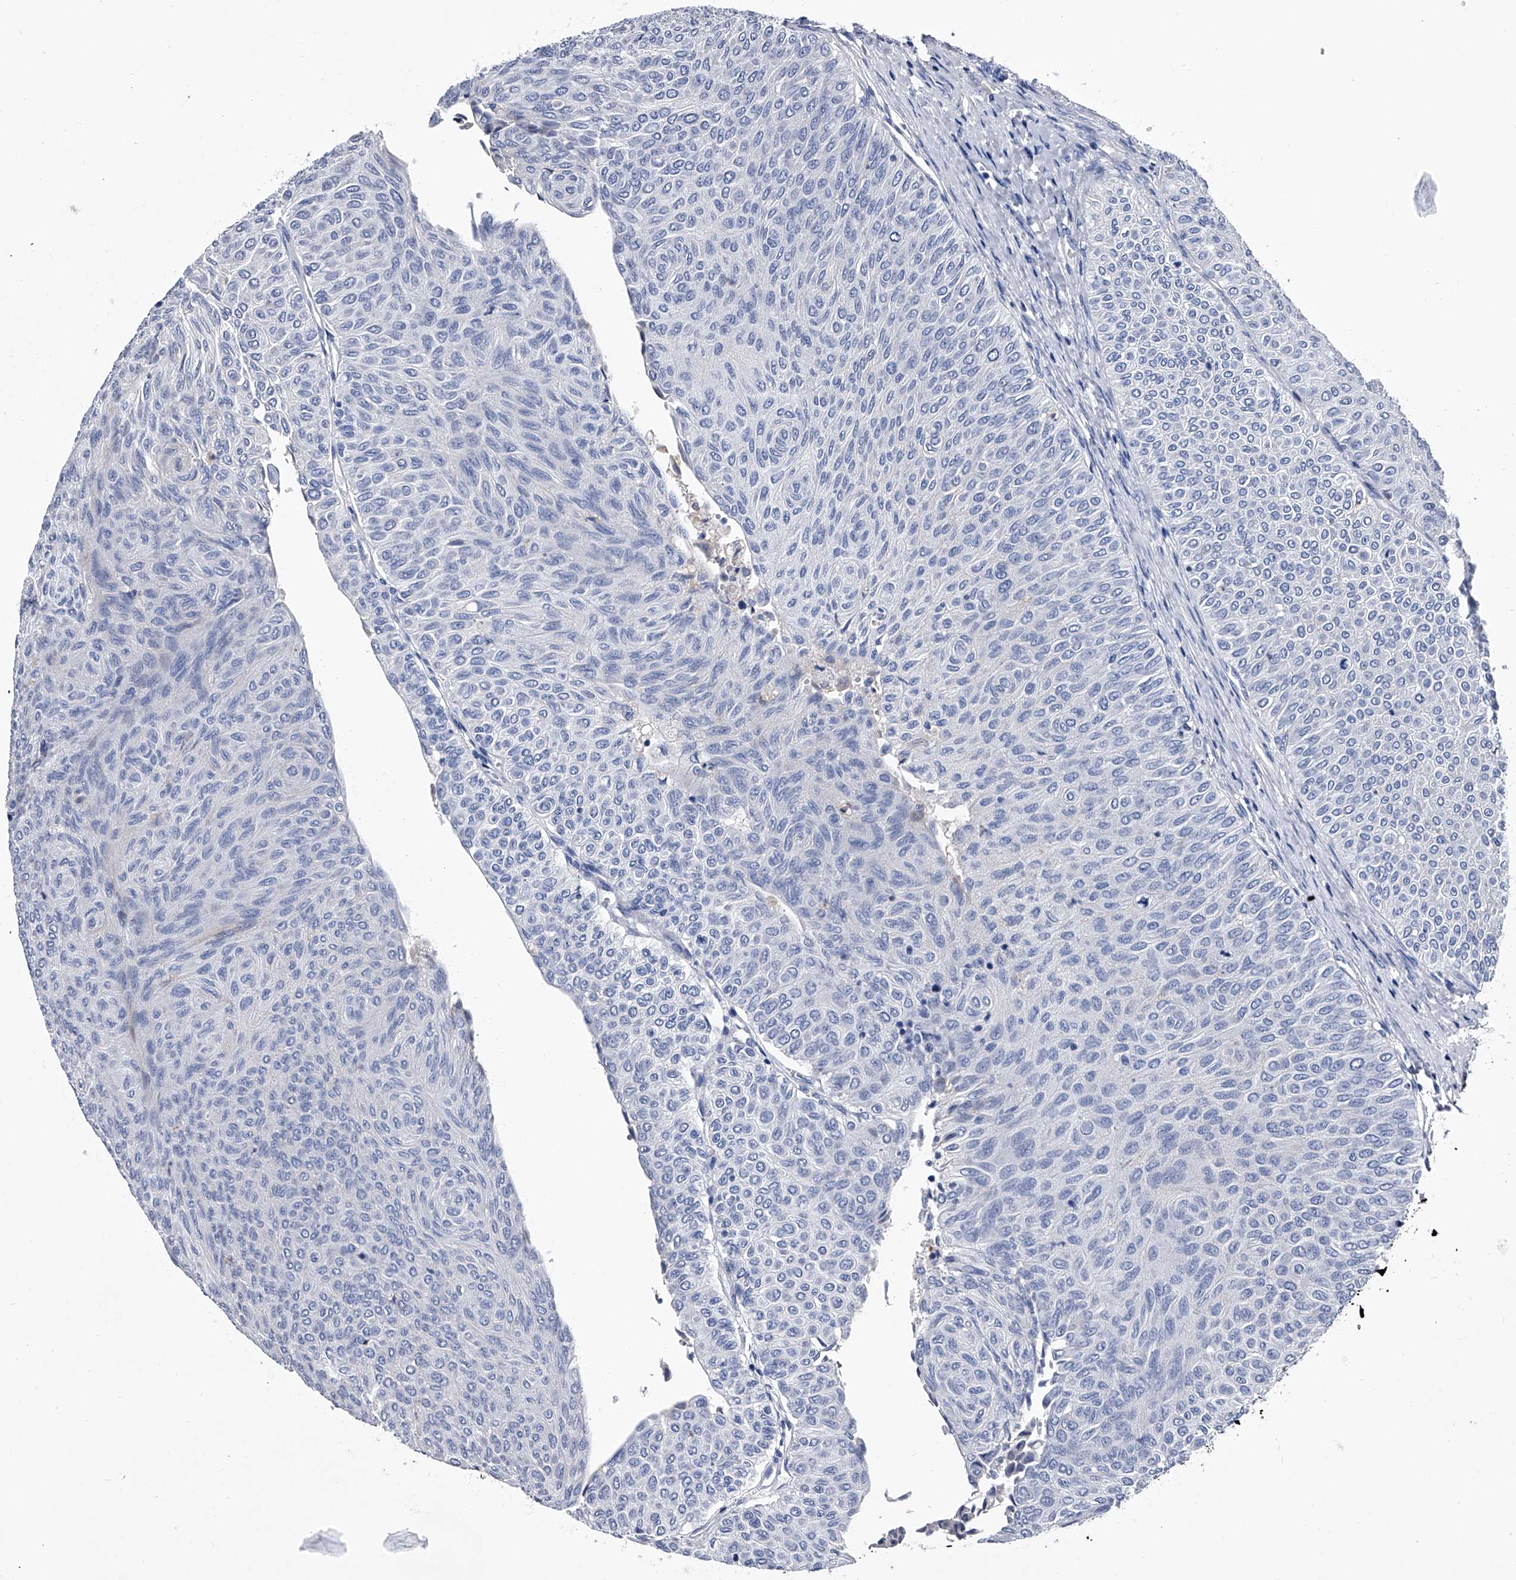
{"staining": {"intensity": "negative", "quantity": "none", "location": "none"}, "tissue": "urothelial cancer", "cell_type": "Tumor cells", "image_type": "cancer", "snomed": [{"axis": "morphology", "description": "Urothelial carcinoma, Low grade"}, {"axis": "topography", "description": "Urinary bladder"}], "caption": "A photomicrograph of low-grade urothelial carcinoma stained for a protein demonstrates no brown staining in tumor cells. Nuclei are stained in blue.", "gene": "EFCAB7", "patient": {"sex": "male", "age": 78}}